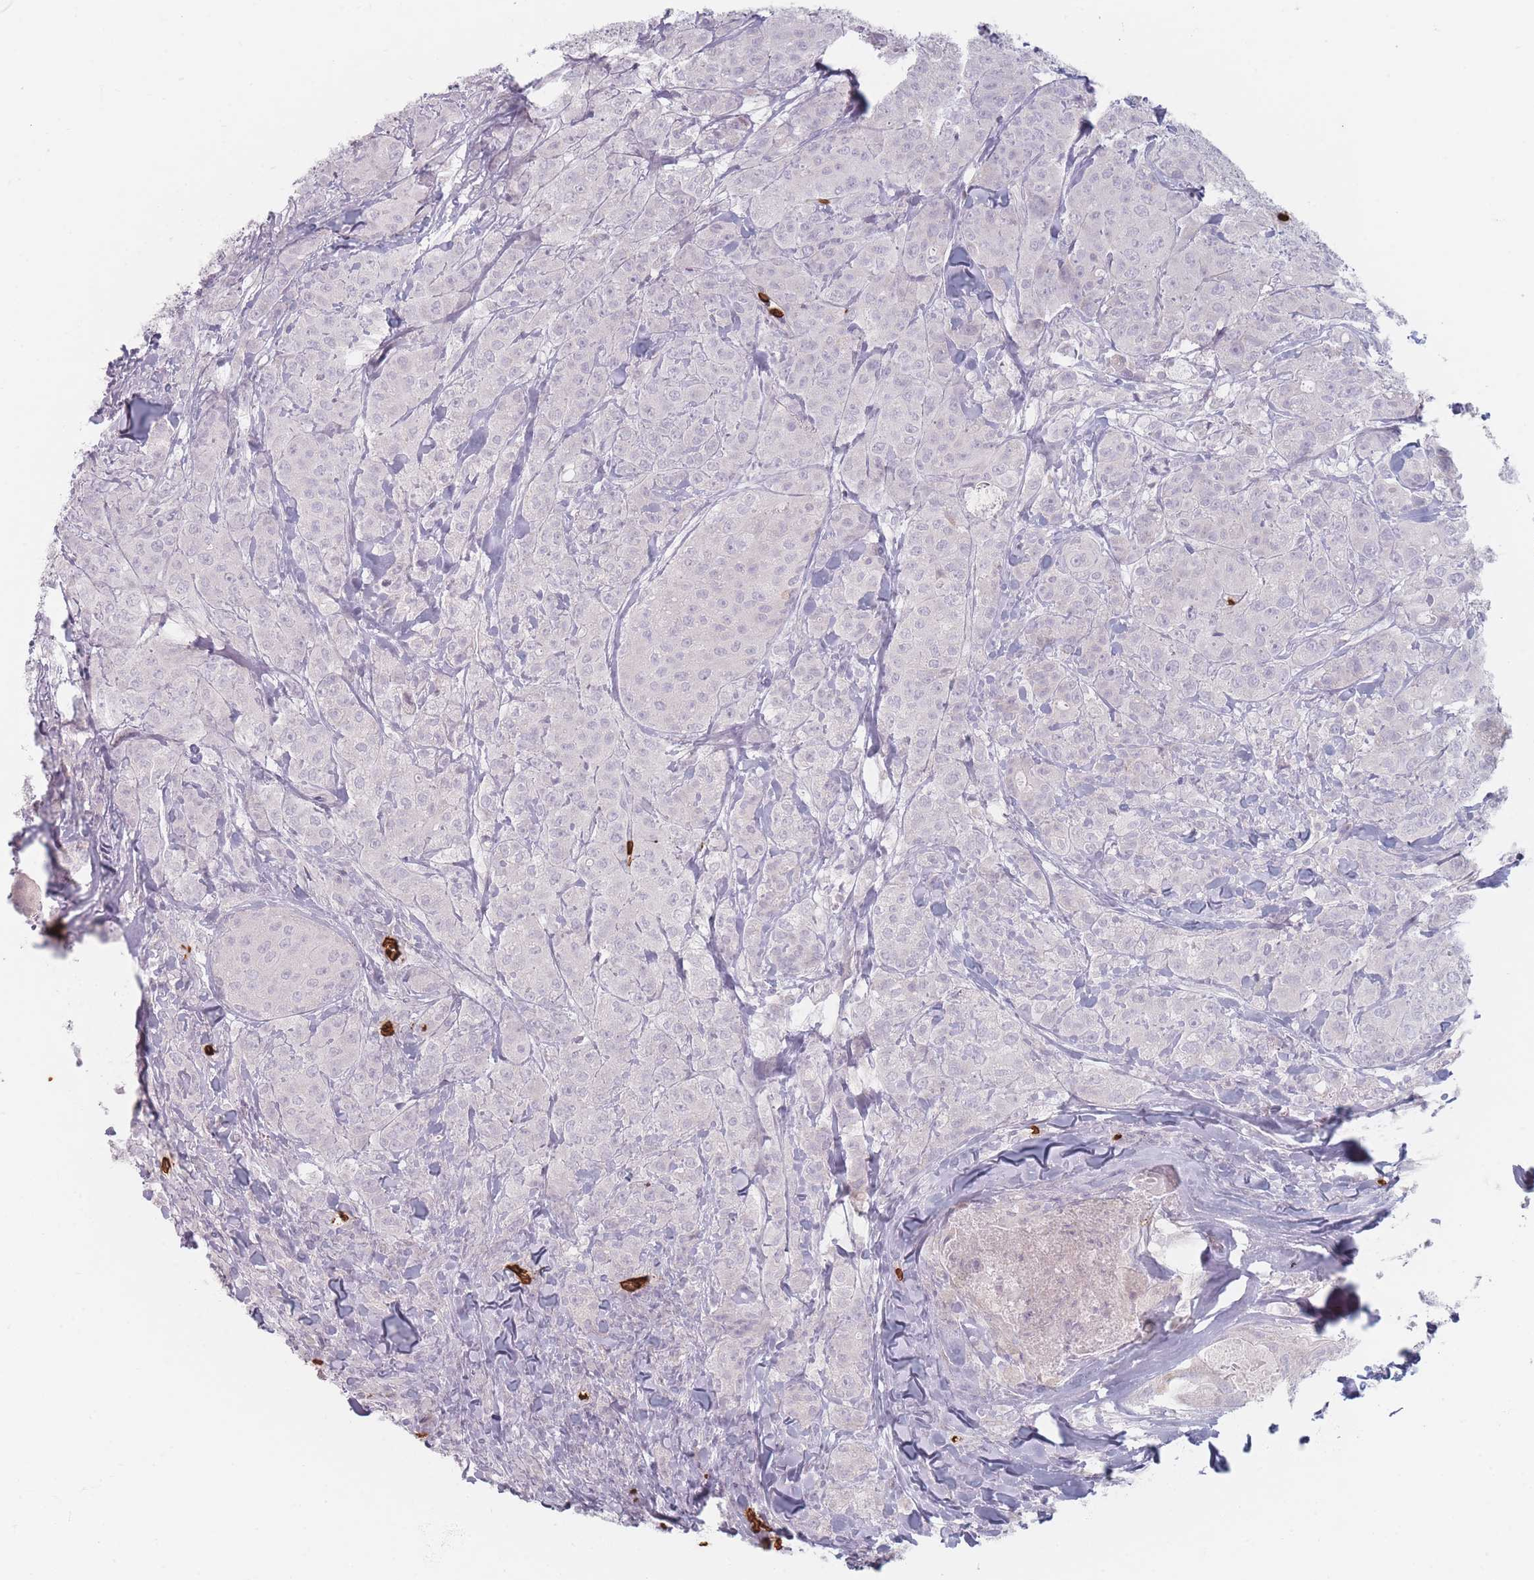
{"staining": {"intensity": "negative", "quantity": "none", "location": "none"}, "tissue": "breast cancer", "cell_type": "Tumor cells", "image_type": "cancer", "snomed": [{"axis": "morphology", "description": "Duct carcinoma"}, {"axis": "topography", "description": "Breast"}], "caption": "There is no significant expression in tumor cells of intraductal carcinoma (breast).", "gene": "SLC2A6", "patient": {"sex": "female", "age": 43}}